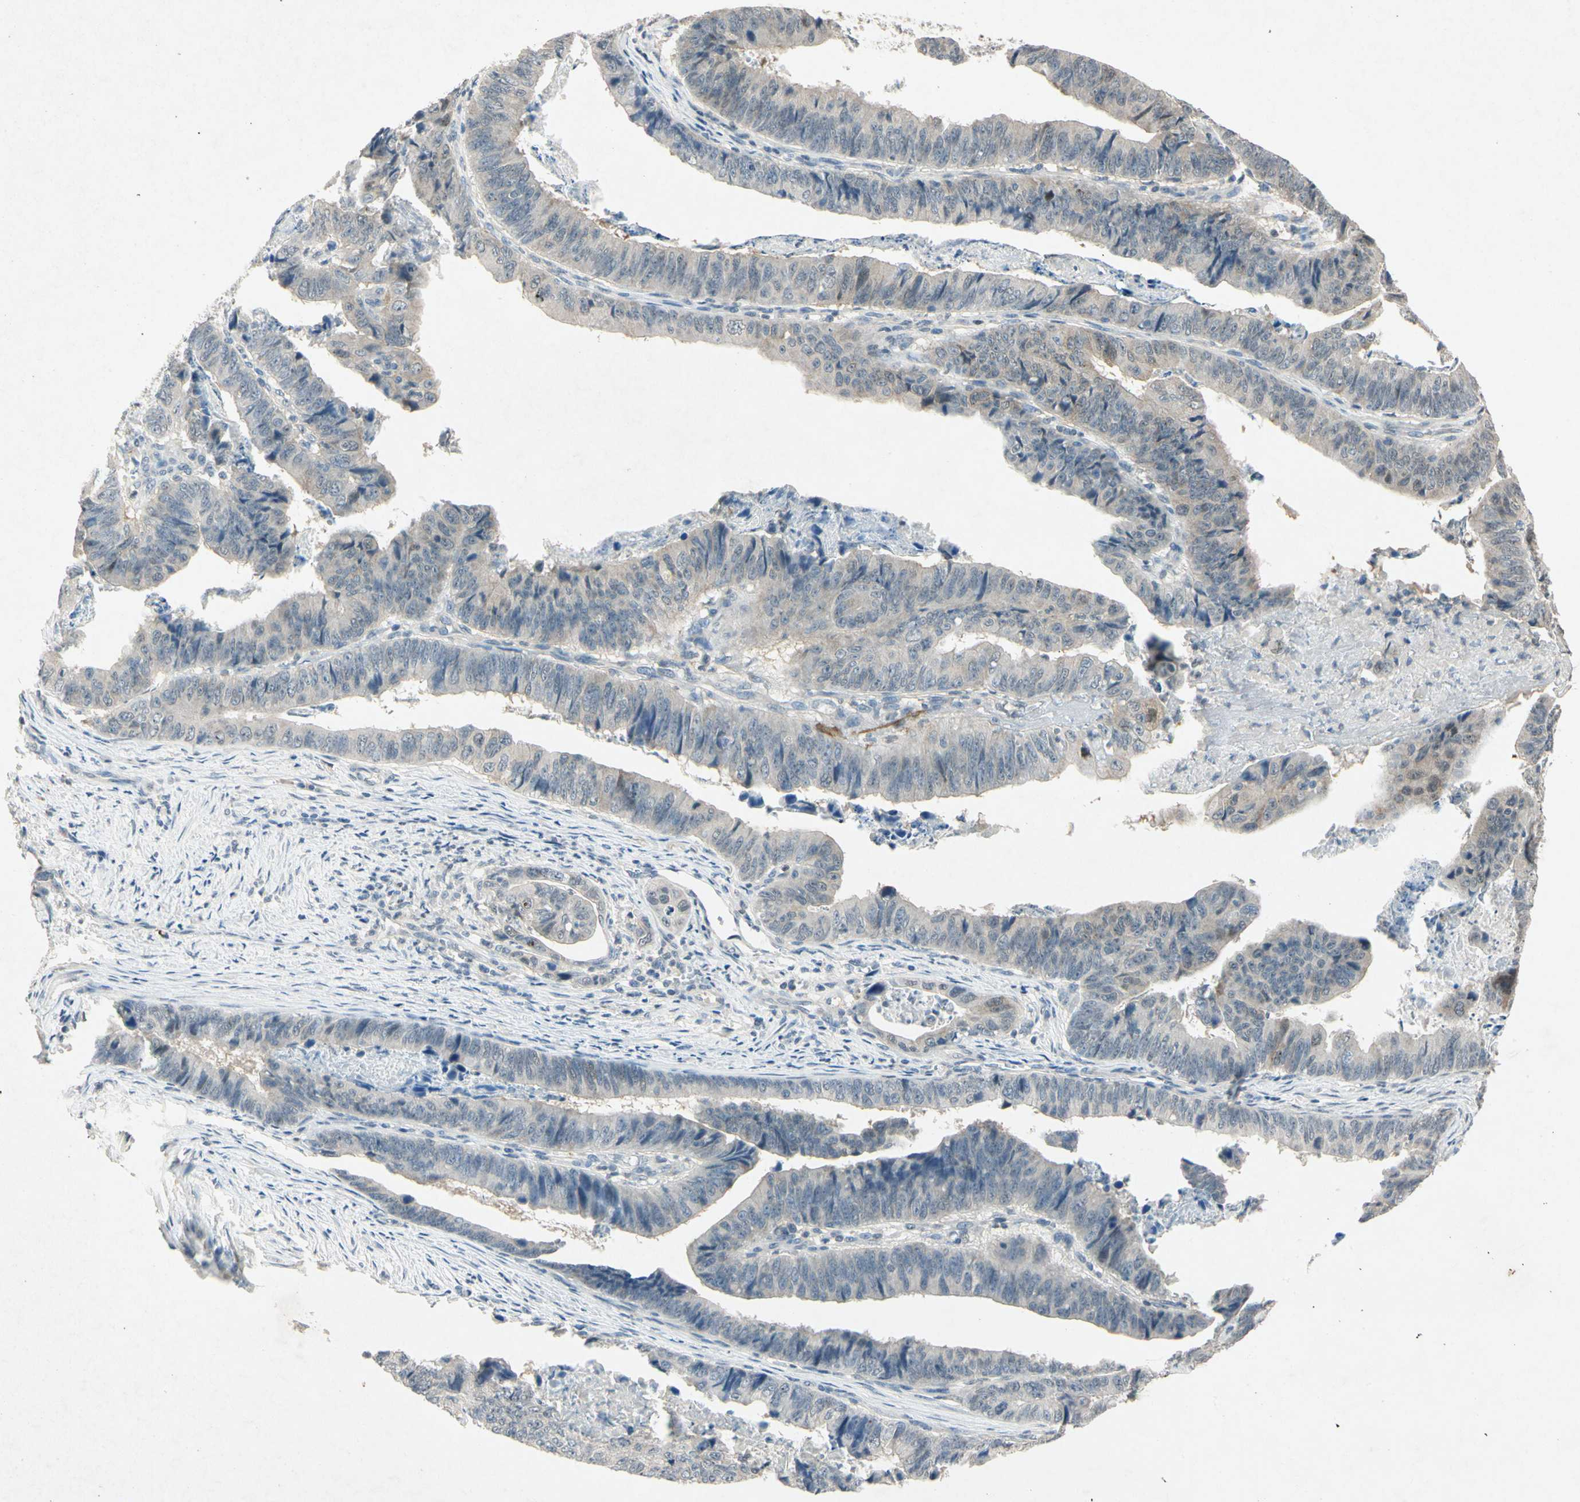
{"staining": {"intensity": "weak", "quantity": "<25%", "location": "cytoplasmic/membranous"}, "tissue": "stomach cancer", "cell_type": "Tumor cells", "image_type": "cancer", "snomed": [{"axis": "morphology", "description": "Adenocarcinoma, NOS"}, {"axis": "topography", "description": "Stomach, lower"}], "caption": "Image shows no significant protein staining in tumor cells of stomach cancer.", "gene": "HSPA1B", "patient": {"sex": "male", "age": 77}}